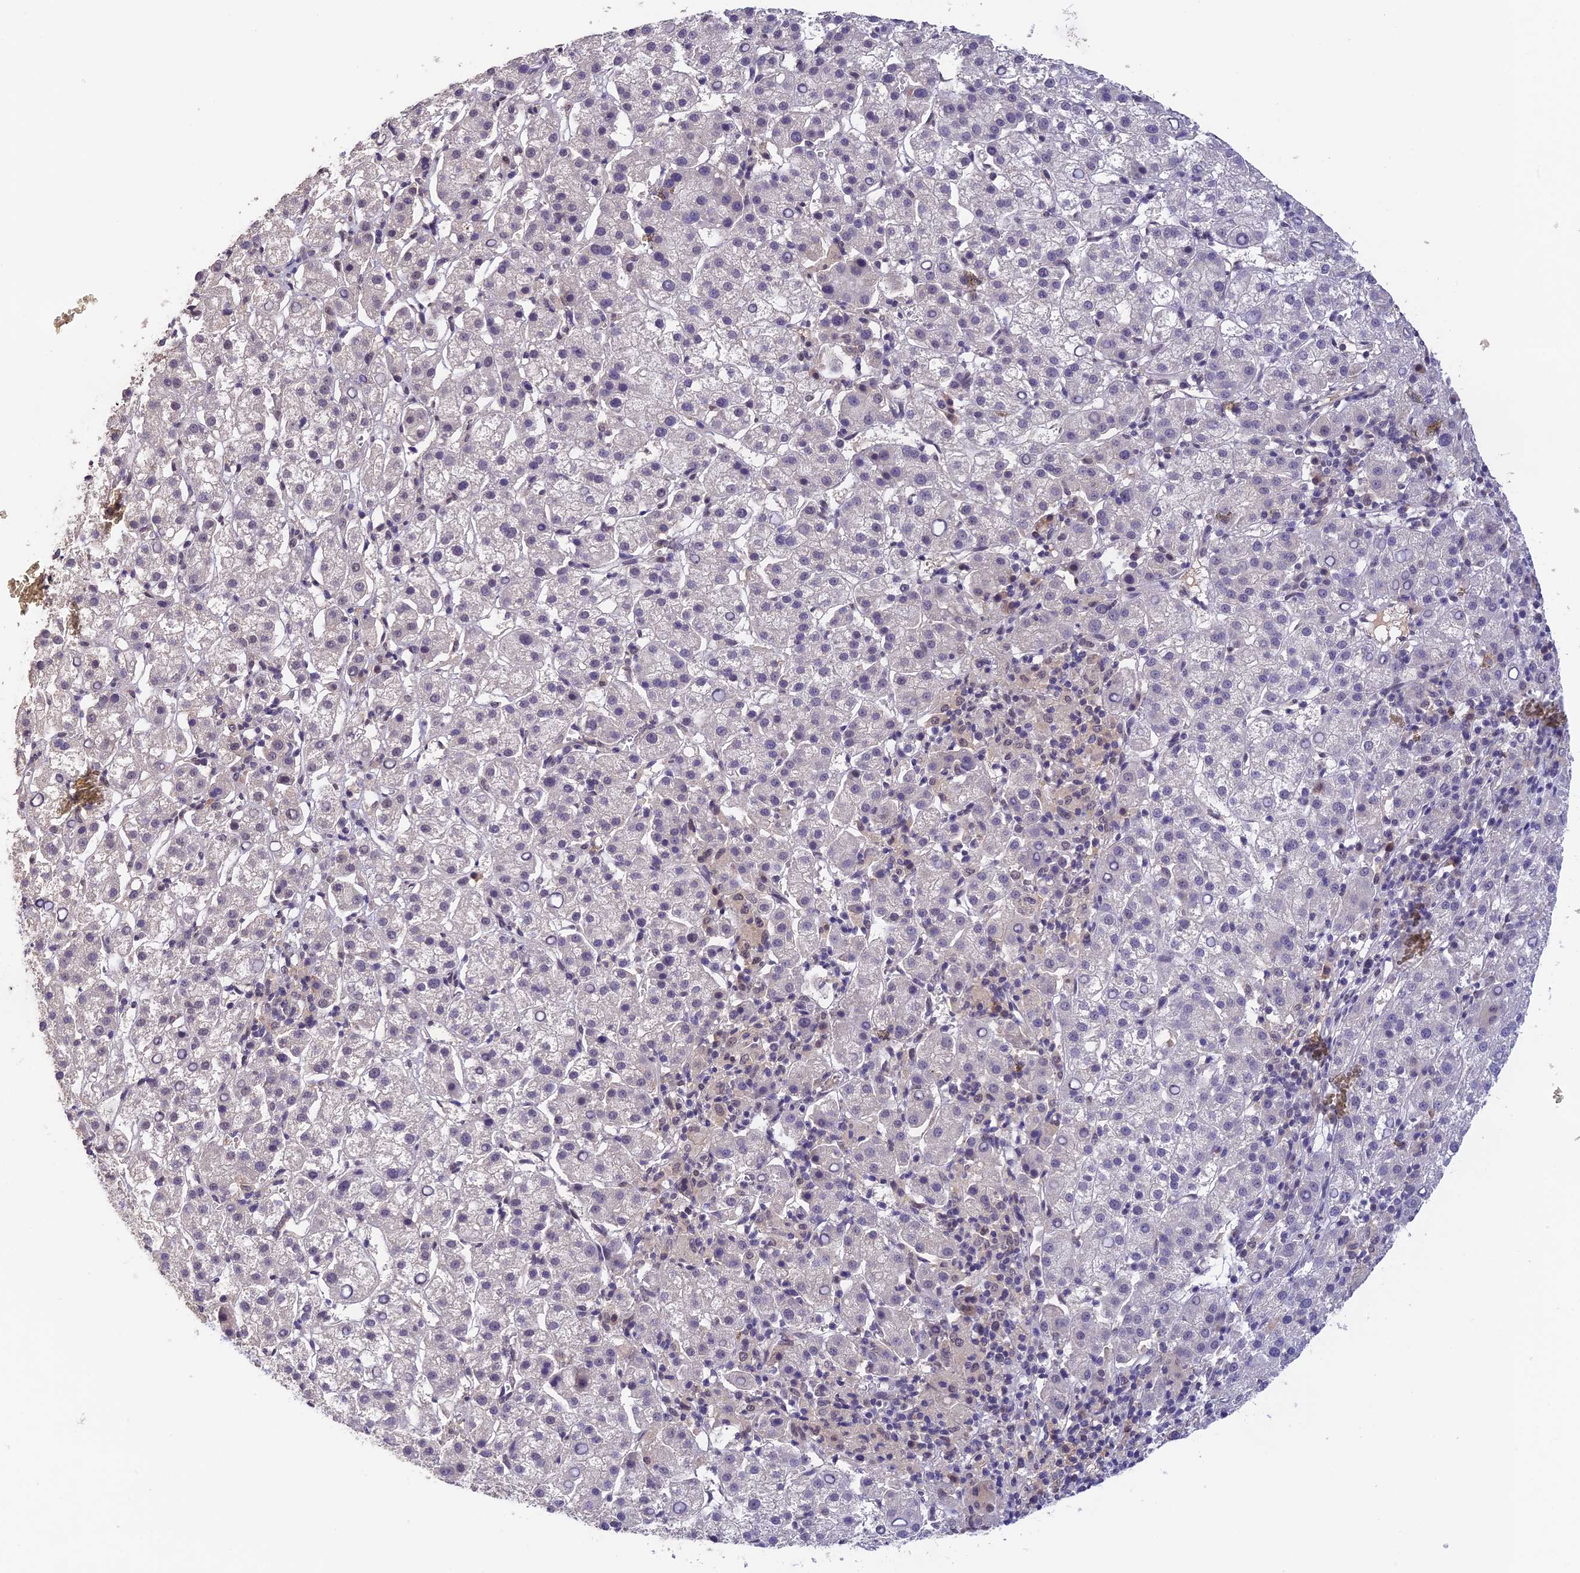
{"staining": {"intensity": "negative", "quantity": "none", "location": "none"}, "tissue": "liver cancer", "cell_type": "Tumor cells", "image_type": "cancer", "snomed": [{"axis": "morphology", "description": "Carcinoma, Hepatocellular, NOS"}, {"axis": "topography", "description": "Liver"}], "caption": "Immunohistochemistry of liver cancer (hepatocellular carcinoma) displays no expression in tumor cells. Nuclei are stained in blue.", "gene": "ZNF436", "patient": {"sex": "female", "age": 58}}